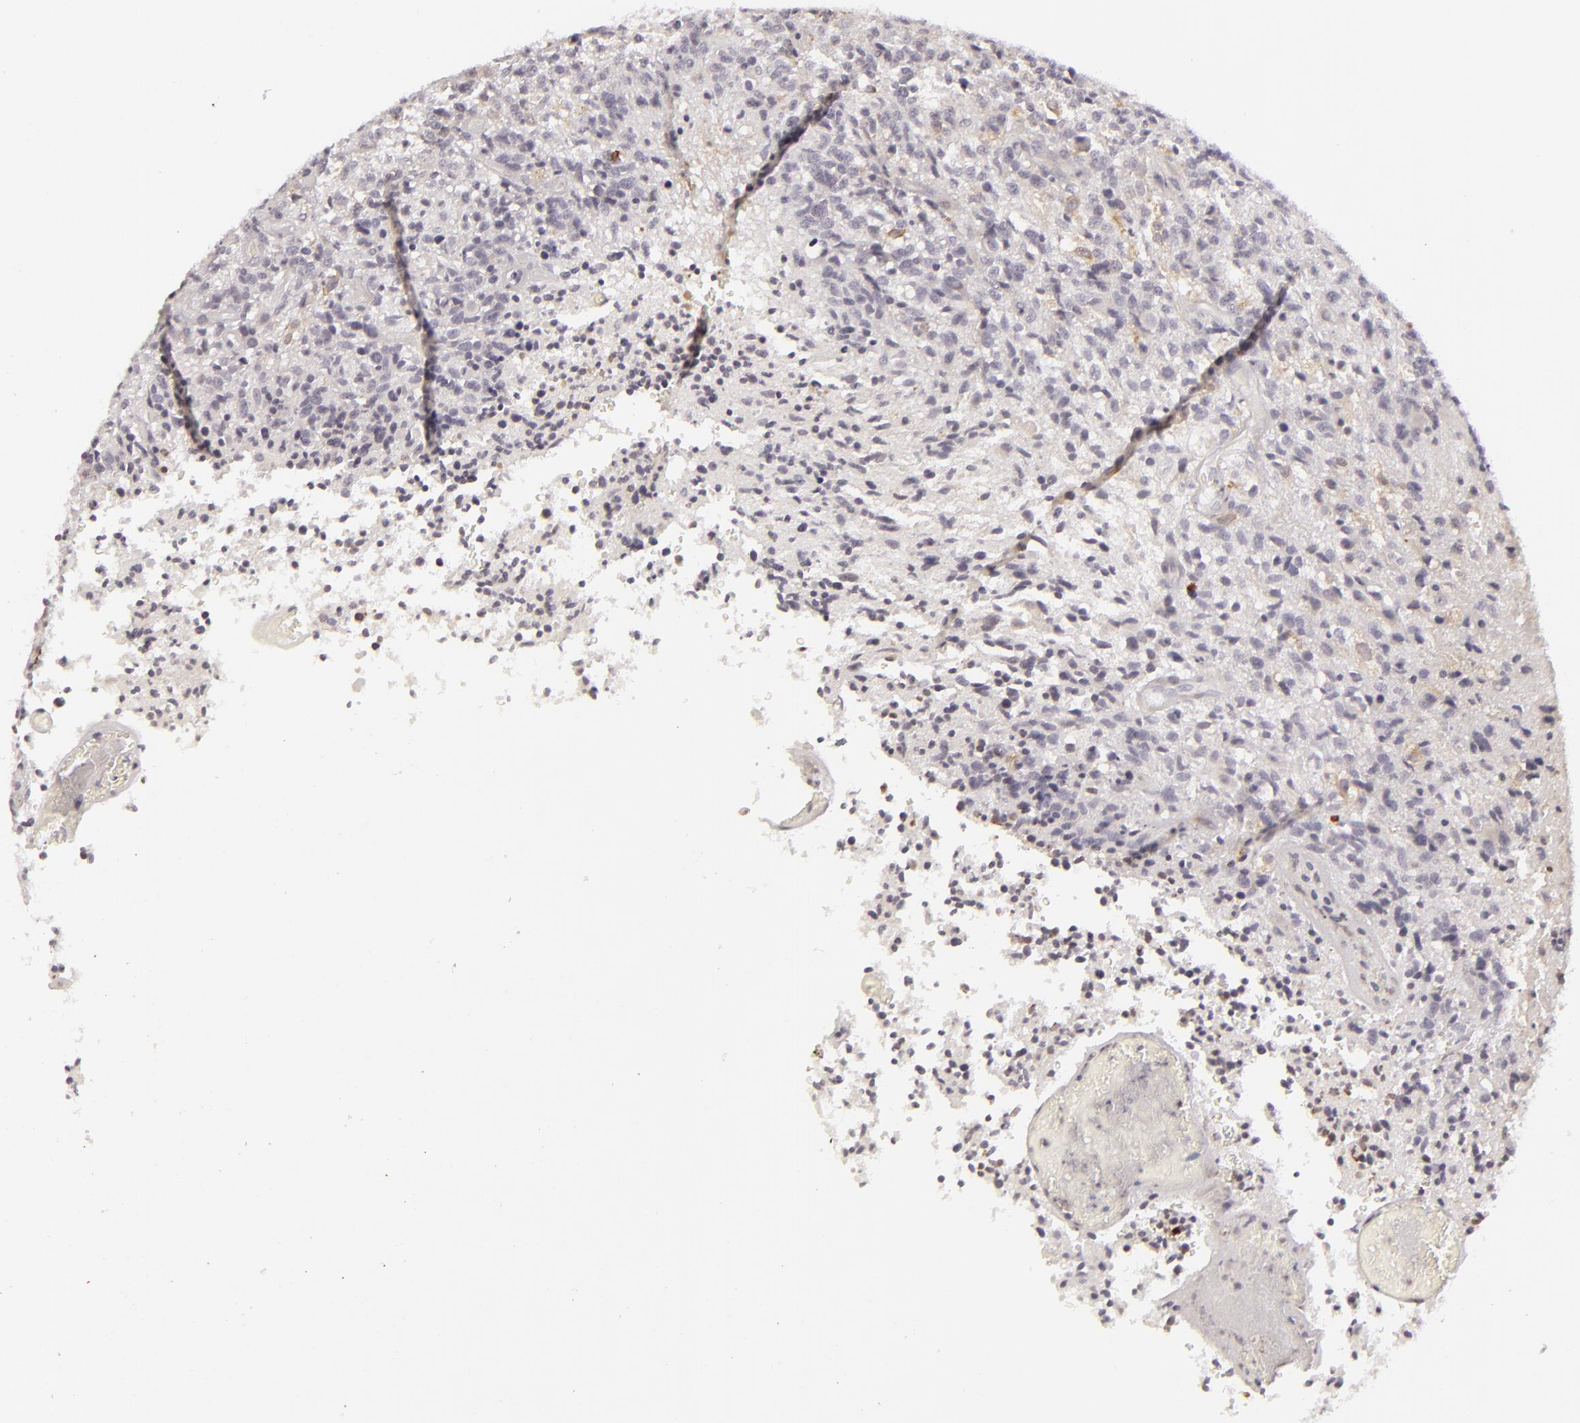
{"staining": {"intensity": "weak", "quantity": "<25%", "location": "cytoplasmic/membranous"}, "tissue": "glioma", "cell_type": "Tumor cells", "image_type": "cancer", "snomed": [{"axis": "morphology", "description": "Glioma, malignant, High grade"}, {"axis": "topography", "description": "Brain"}], "caption": "DAB (3,3'-diaminobenzidine) immunohistochemical staining of malignant glioma (high-grade) displays no significant staining in tumor cells. (Brightfield microscopy of DAB immunohistochemistry at high magnification).", "gene": "APOBEC3G", "patient": {"sex": "male", "age": 36}}